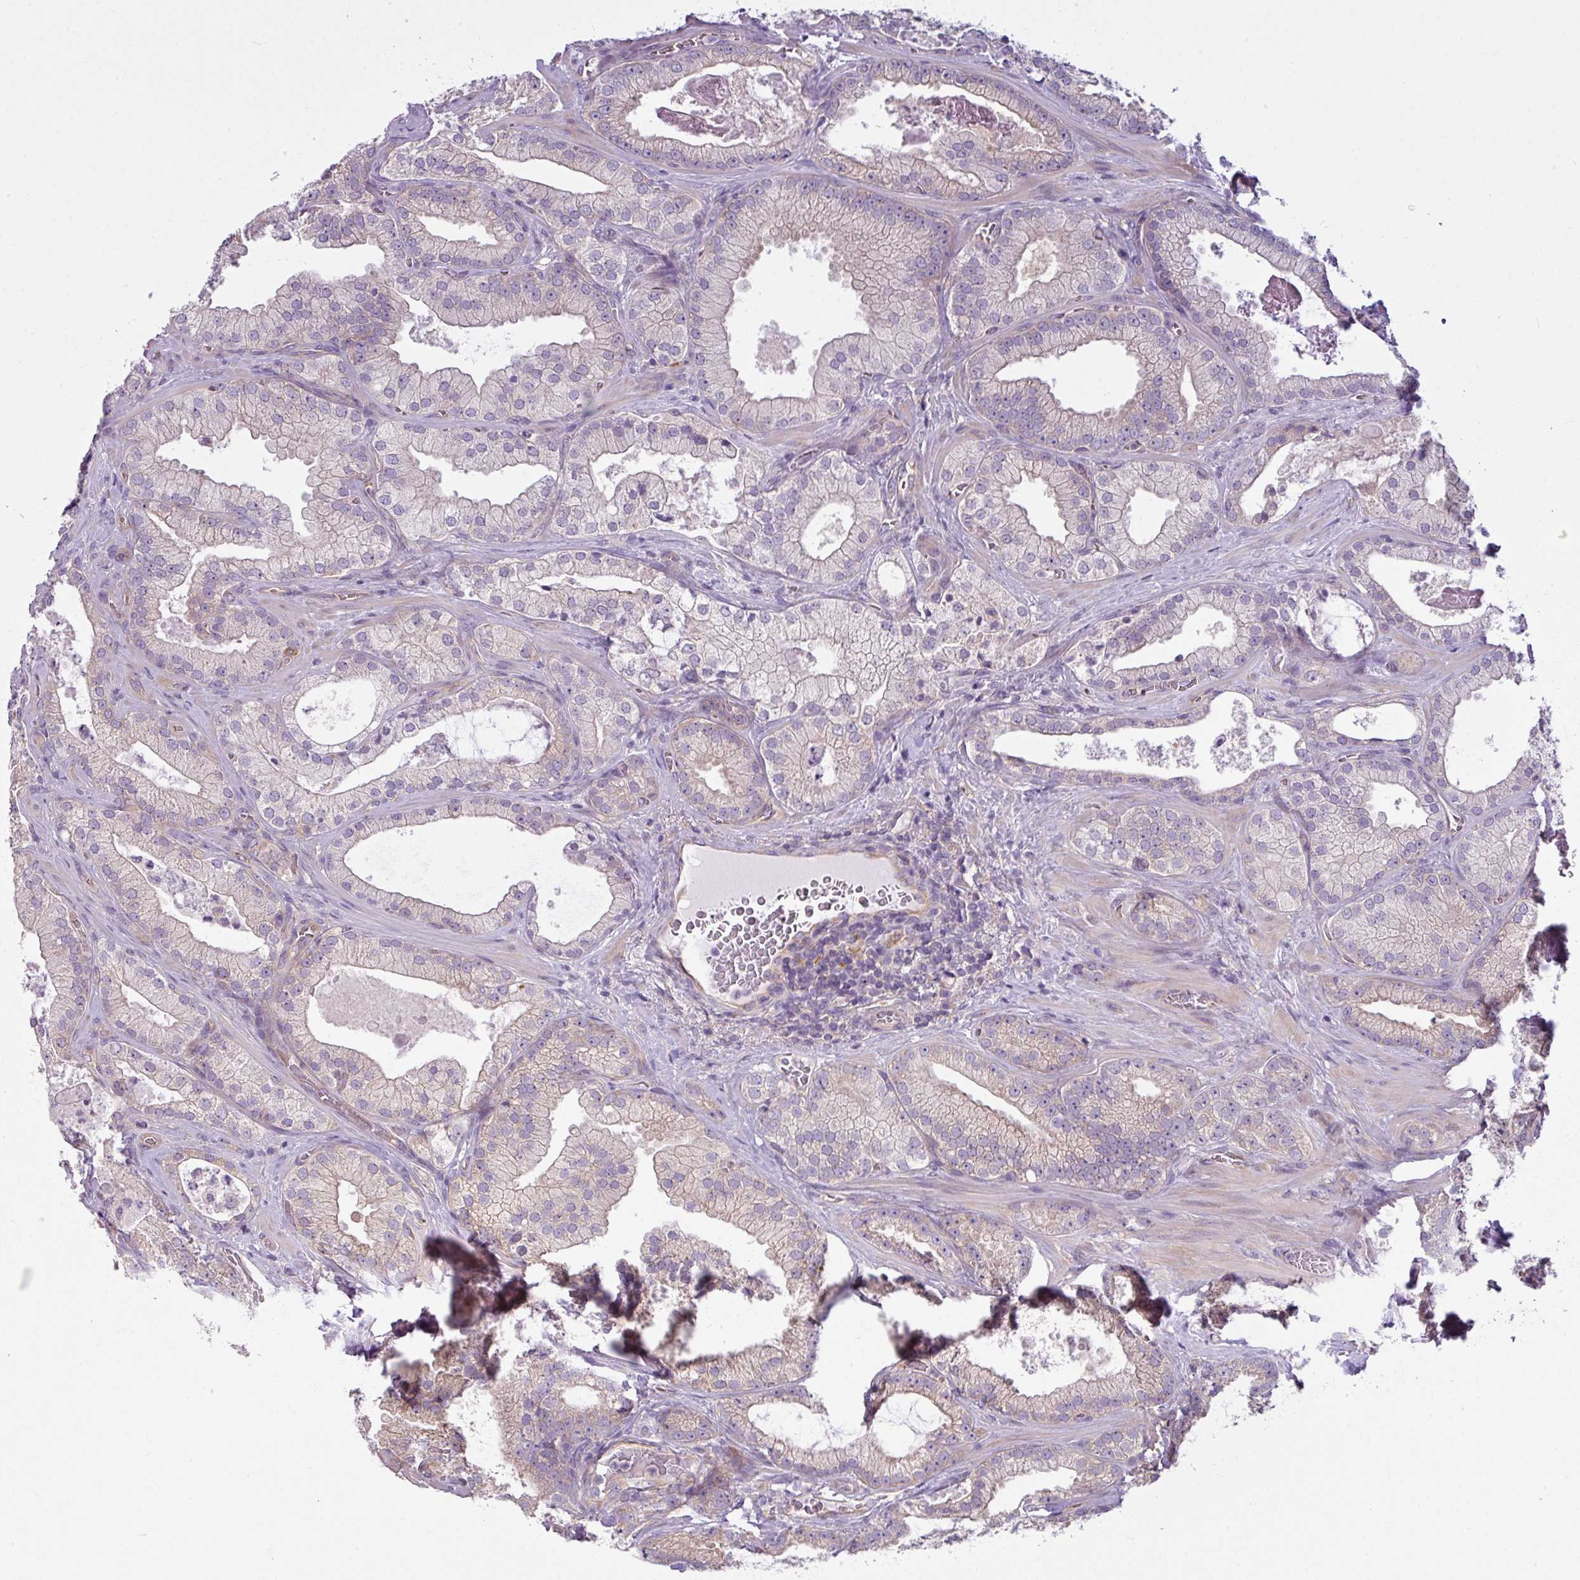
{"staining": {"intensity": "weak", "quantity": "25%-75%", "location": "cytoplasmic/membranous"}, "tissue": "prostate cancer", "cell_type": "Tumor cells", "image_type": "cancer", "snomed": [{"axis": "morphology", "description": "Adenocarcinoma, High grade"}, {"axis": "topography", "description": "Prostate"}], "caption": "Prostate cancer stained with DAB immunohistochemistry (IHC) displays low levels of weak cytoplasmic/membranous positivity in approximately 25%-75% of tumor cells.", "gene": "CAMK2B", "patient": {"sex": "male", "age": 68}}